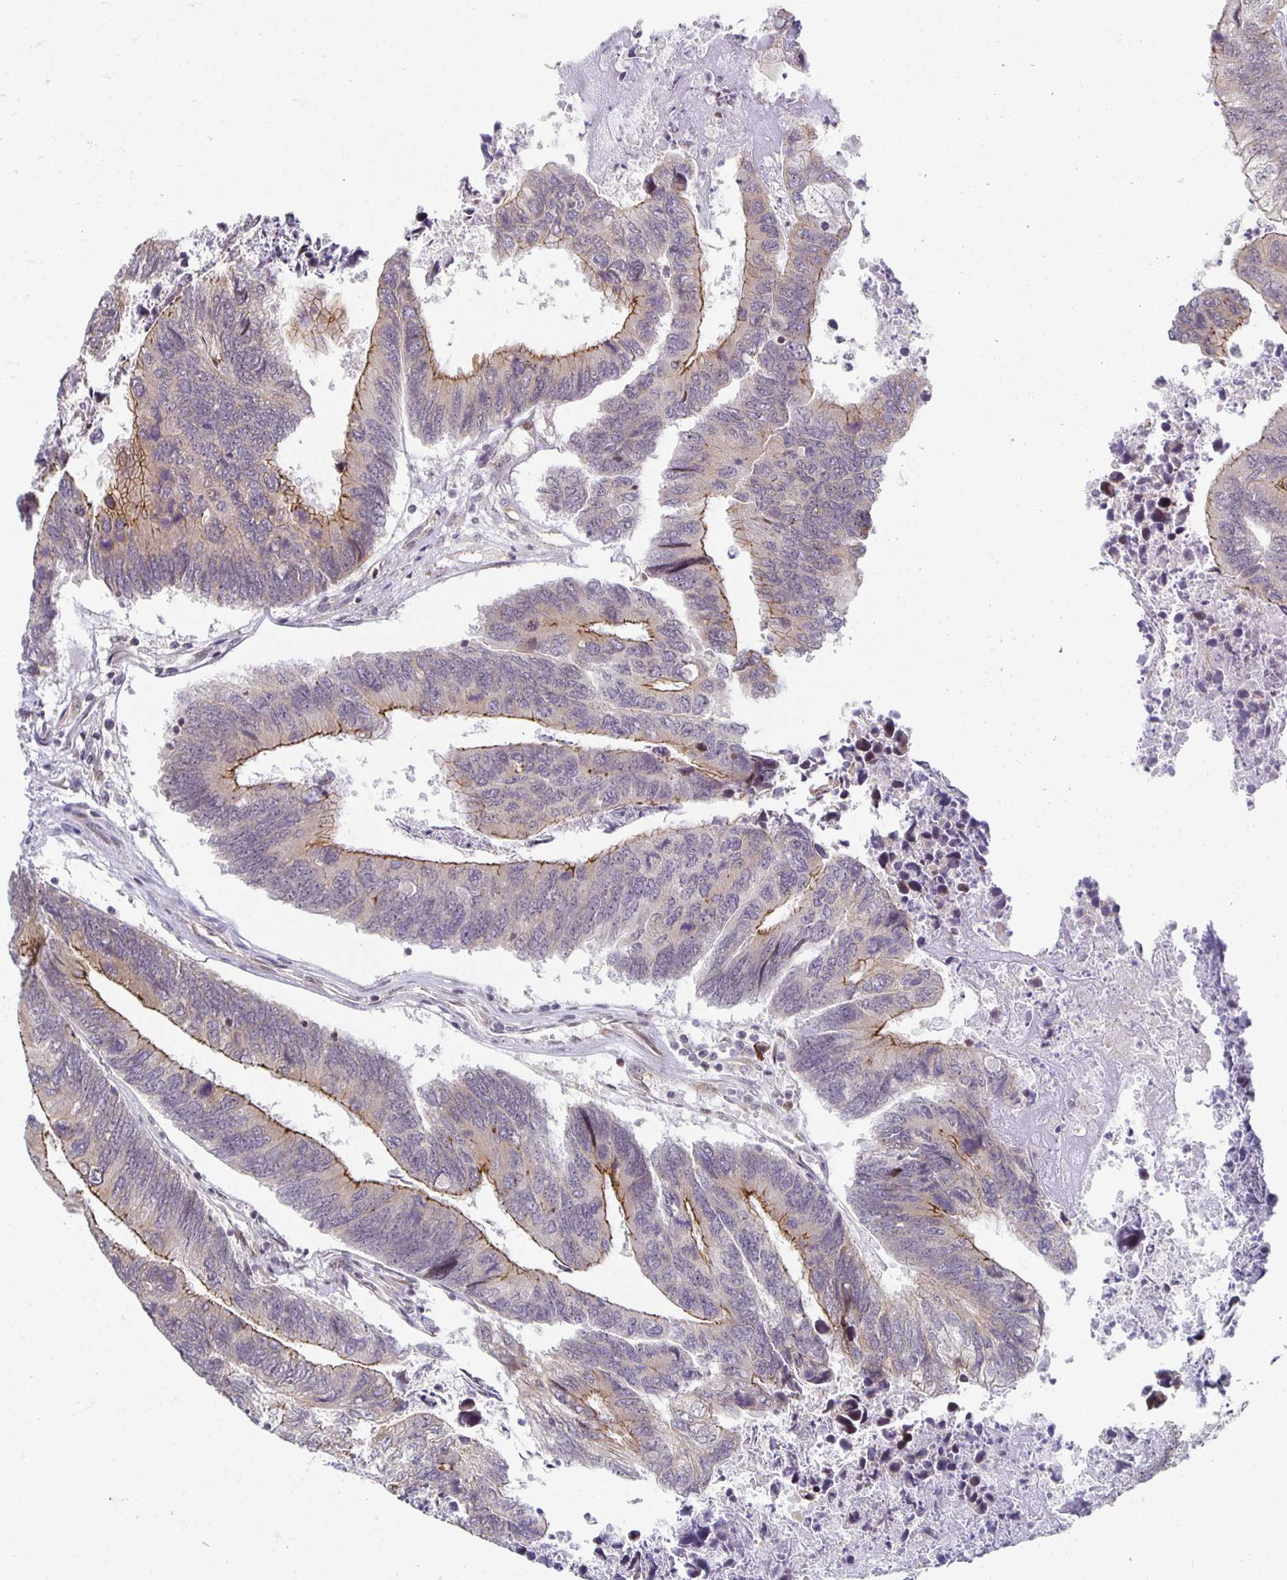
{"staining": {"intensity": "moderate", "quantity": "25%-75%", "location": "cytoplasmic/membranous"}, "tissue": "colorectal cancer", "cell_type": "Tumor cells", "image_type": "cancer", "snomed": [{"axis": "morphology", "description": "Adenocarcinoma, NOS"}, {"axis": "topography", "description": "Colon"}], "caption": "This is a micrograph of IHC staining of colorectal adenocarcinoma, which shows moderate expression in the cytoplasmic/membranous of tumor cells.", "gene": "HCFC1R1", "patient": {"sex": "female", "age": 67}}